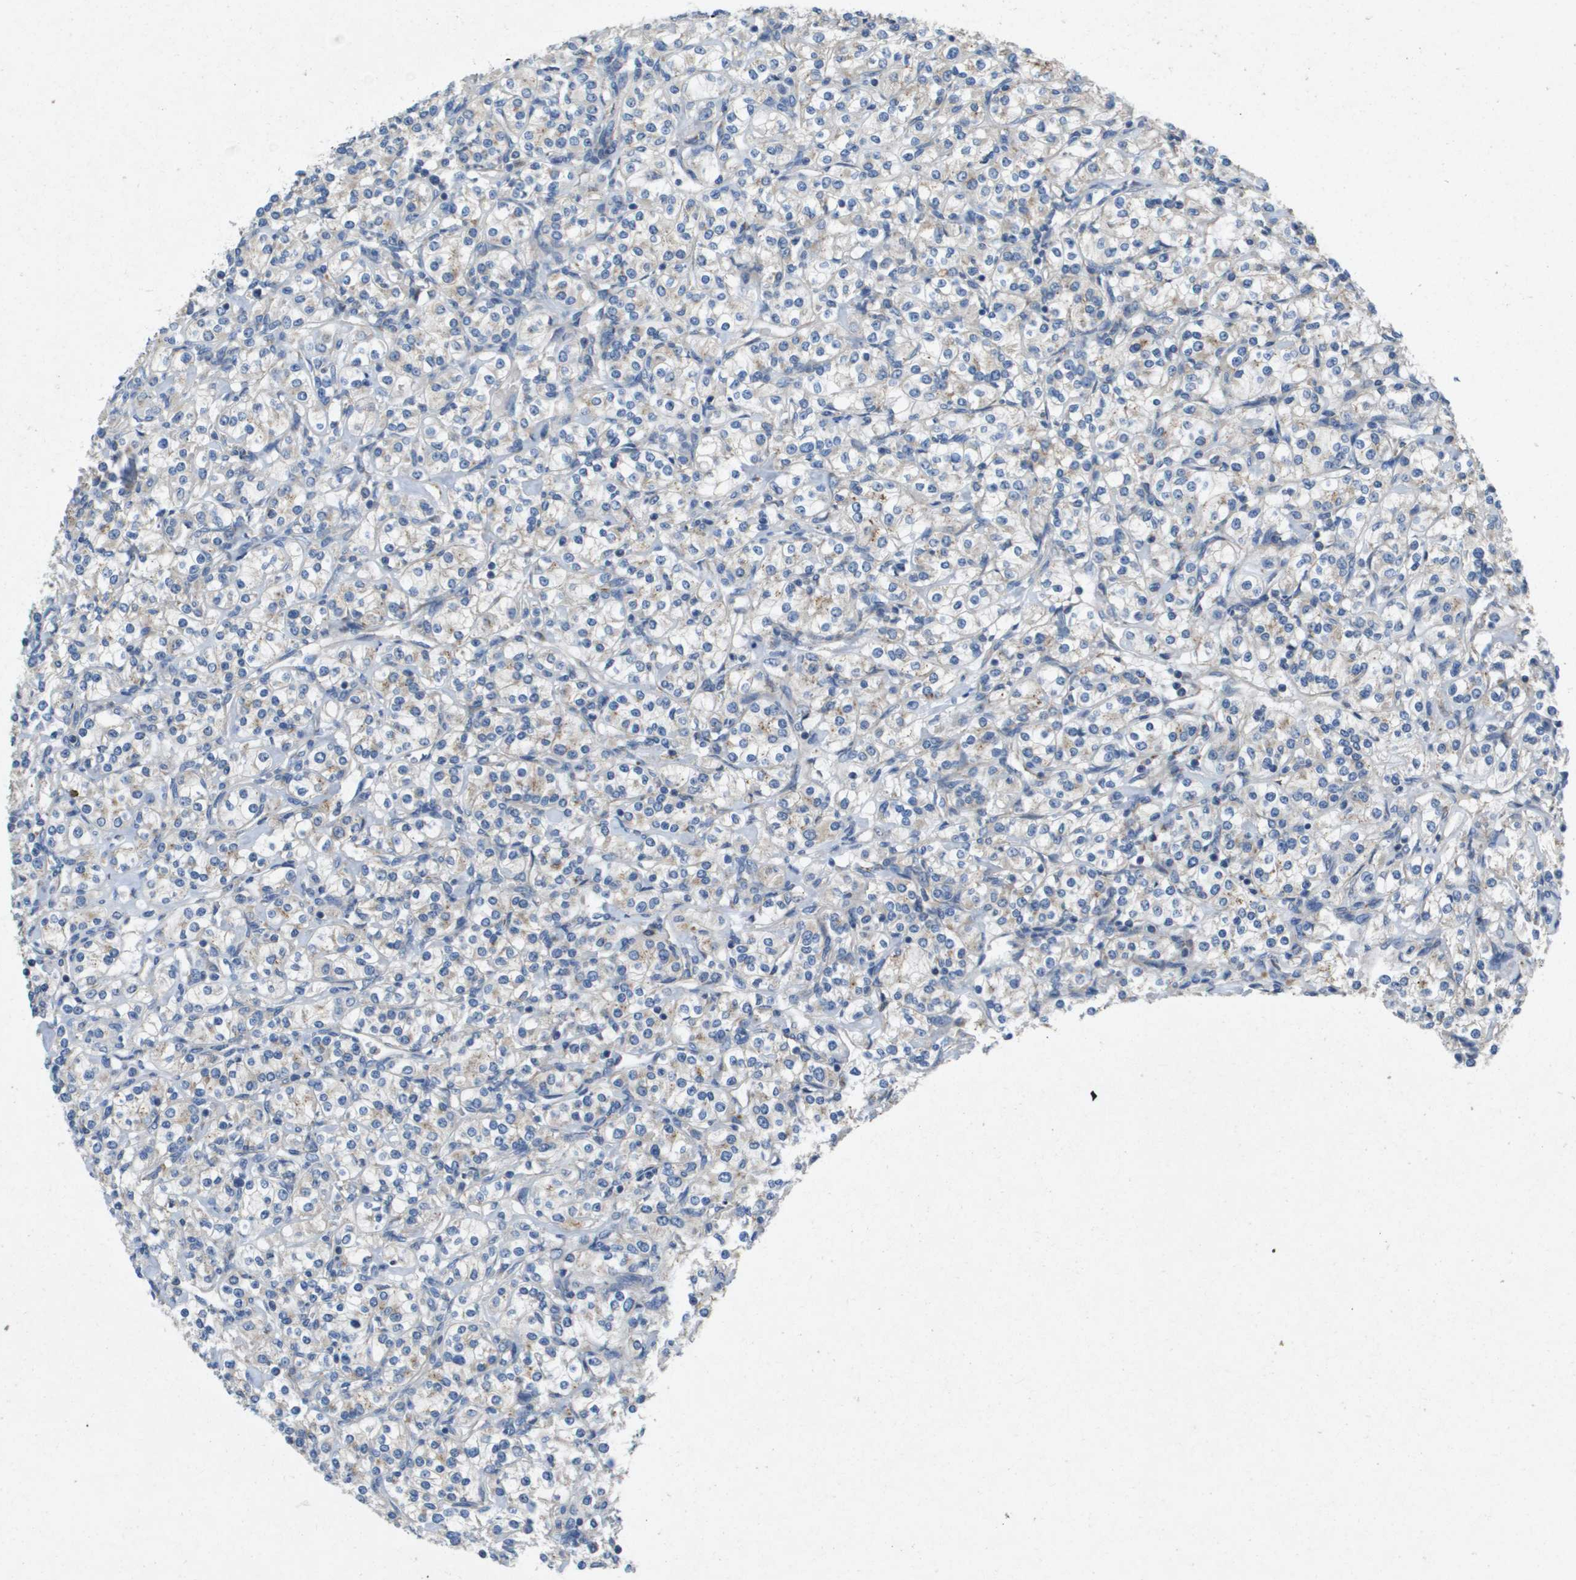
{"staining": {"intensity": "negative", "quantity": "none", "location": "none"}, "tissue": "renal cancer", "cell_type": "Tumor cells", "image_type": "cancer", "snomed": [{"axis": "morphology", "description": "Adenocarcinoma, NOS"}, {"axis": "topography", "description": "Kidney"}], "caption": "Immunohistochemistry of human renal cancer shows no staining in tumor cells.", "gene": "B3GNT5", "patient": {"sex": "male", "age": 77}}